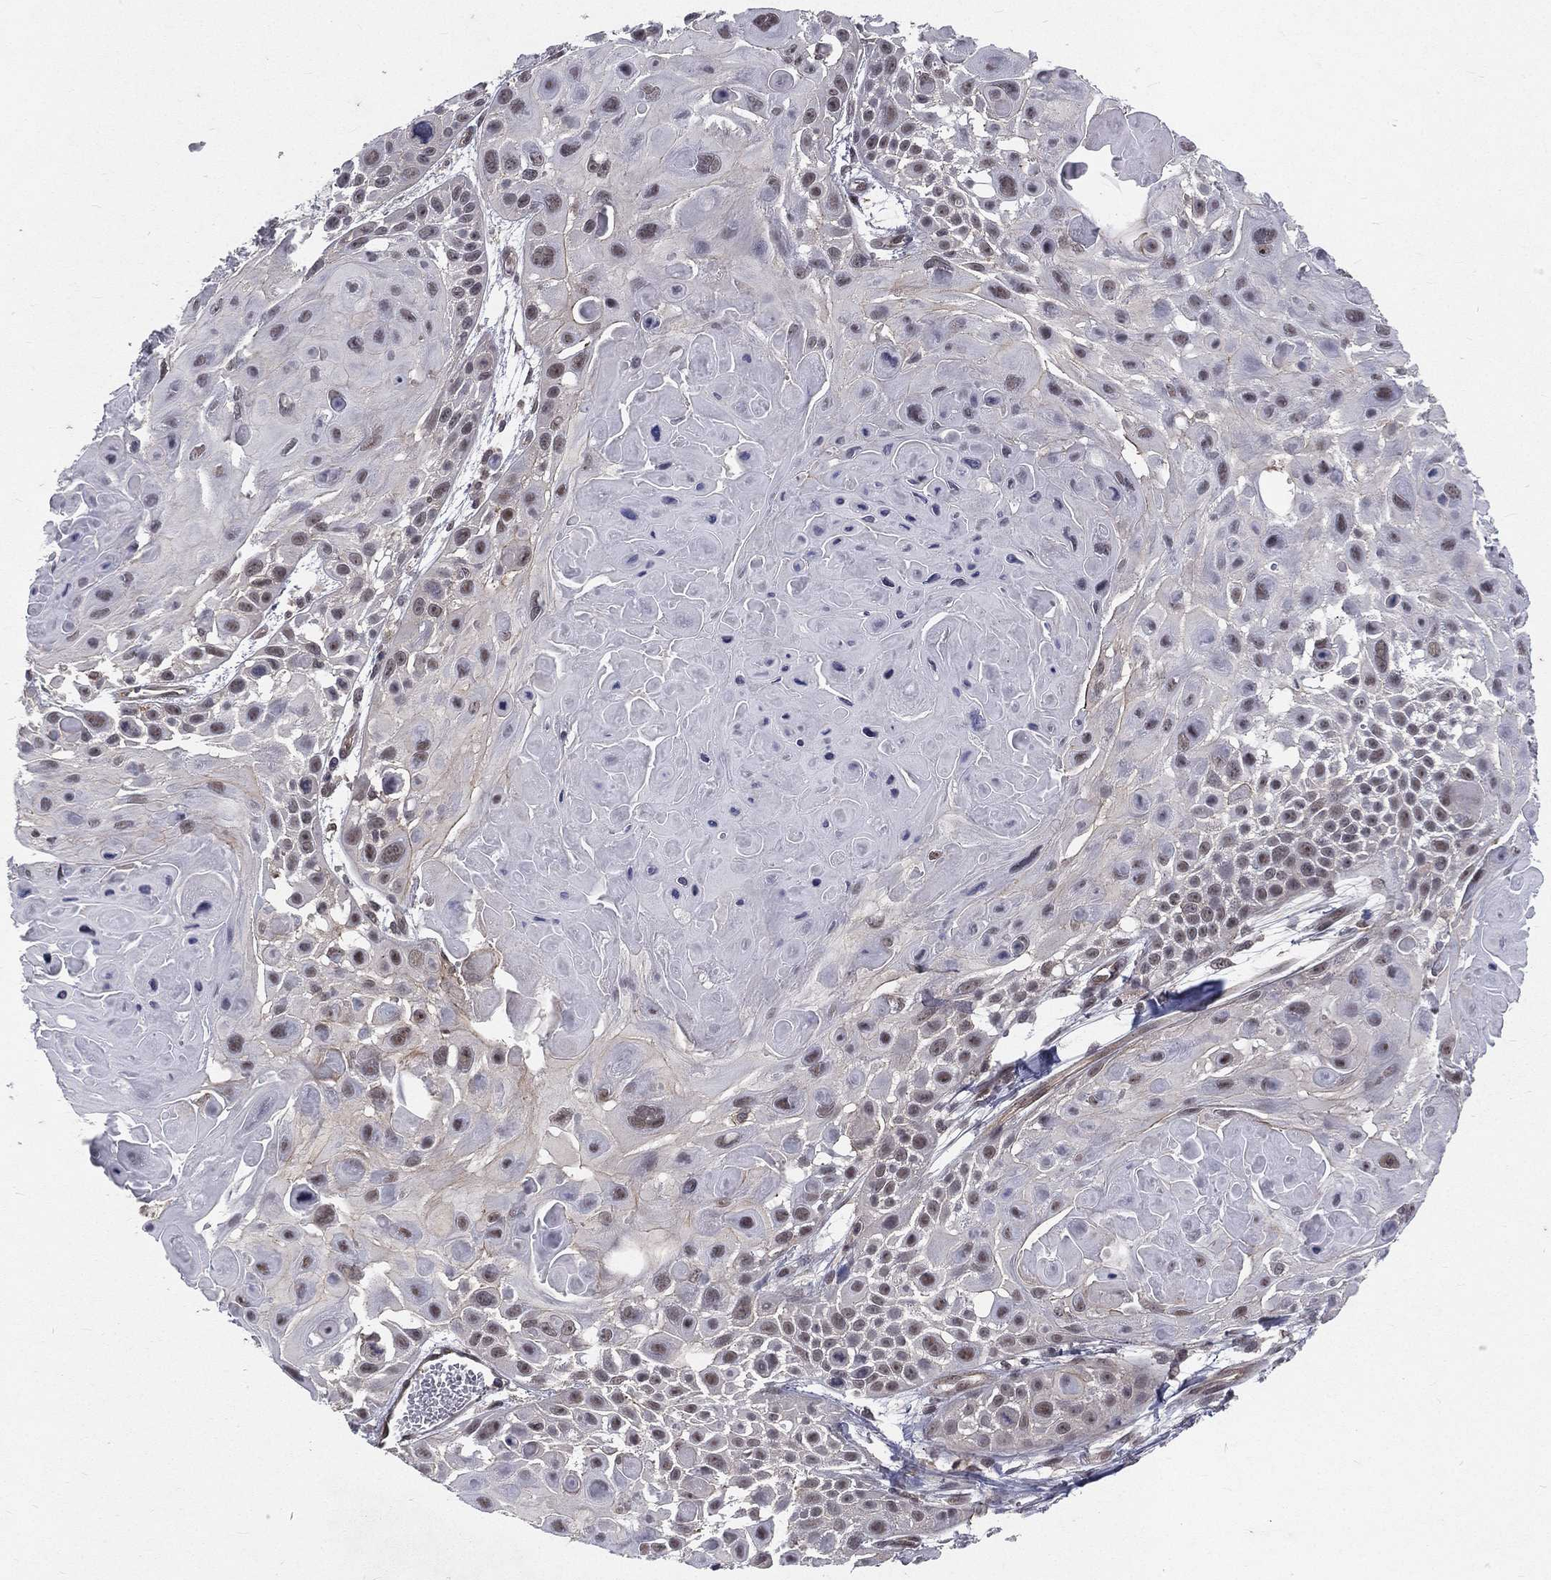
{"staining": {"intensity": "moderate", "quantity": "<25%", "location": "nuclear"}, "tissue": "skin cancer", "cell_type": "Tumor cells", "image_type": "cancer", "snomed": [{"axis": "morphology", "description": "Squamous cell carcinoma, NOS"}, {"axis": "topography", "description": "Skin"}, {"axis": "topography", "description": "Anal"}], "caption": "Immunohistochemical staining of human squamous cell carcinoma (skin) shows low levels of moderate nuclear expression in about <25% of tumor cells.", "gene": "MORC2", "patient": {"sex": "female", "age": 75}}